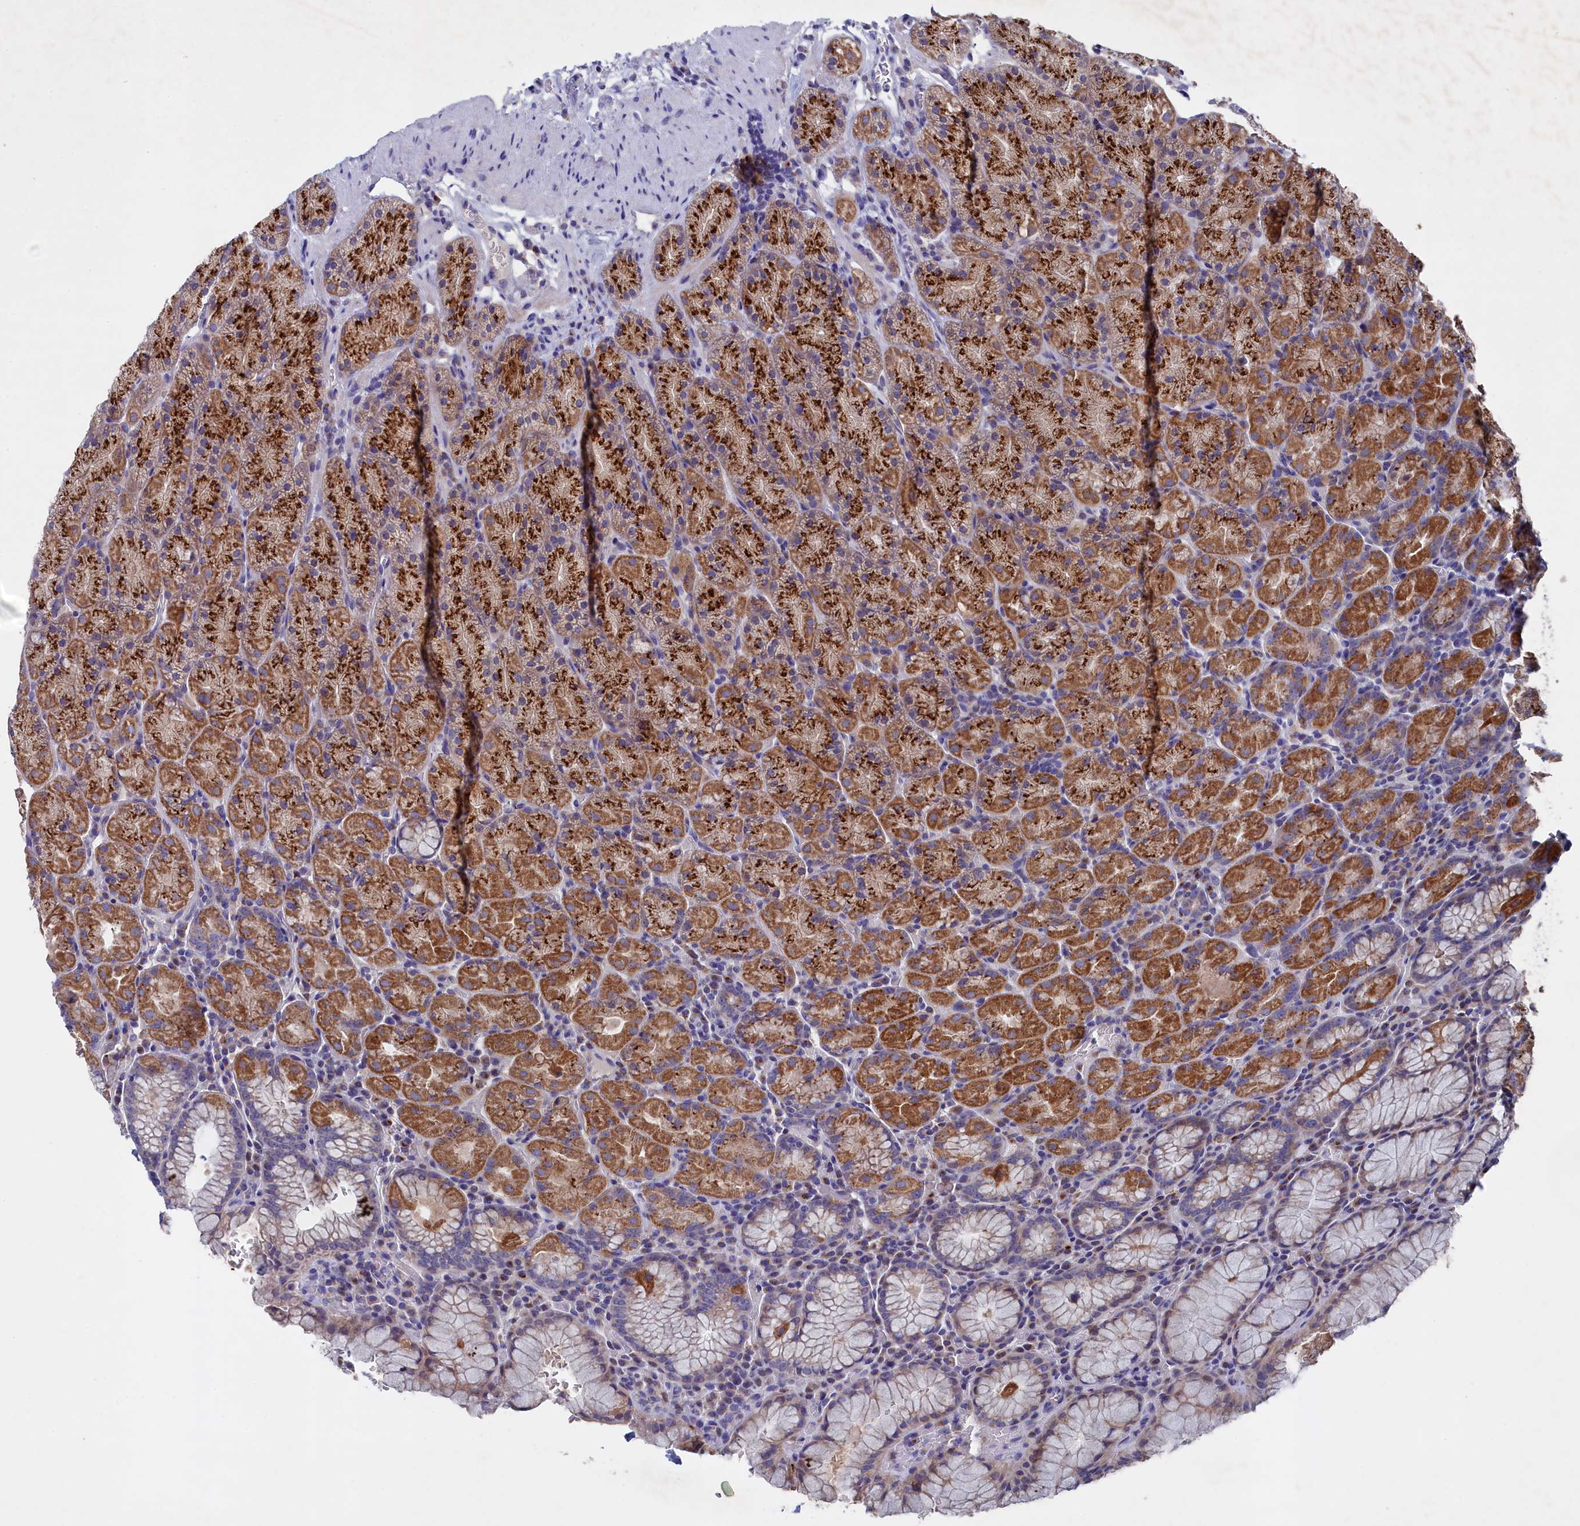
{"staining": {"intensity": "moderate", "quantity": ">75%", "location": "cytoplasmic/membranous"}, "tissue": "stomach", "cell_type": "Glandular cells", "image_type": "normal", "snomed": [{"axis": "morphology", "description": "Normal tissue, NOS"}, {"axis": "topography", "description": "Stomach, upper"}, {"axis": "topography", "description": "Stomach, lower"}], "caption": "Unremarkable stomach shows moderate cytoplasmic/membranous positivity in about >75% of glandular cells, visualized by immunohistochemistry.", "gene": "GPR108", "patient": {"sex": "male", "age": 80}}